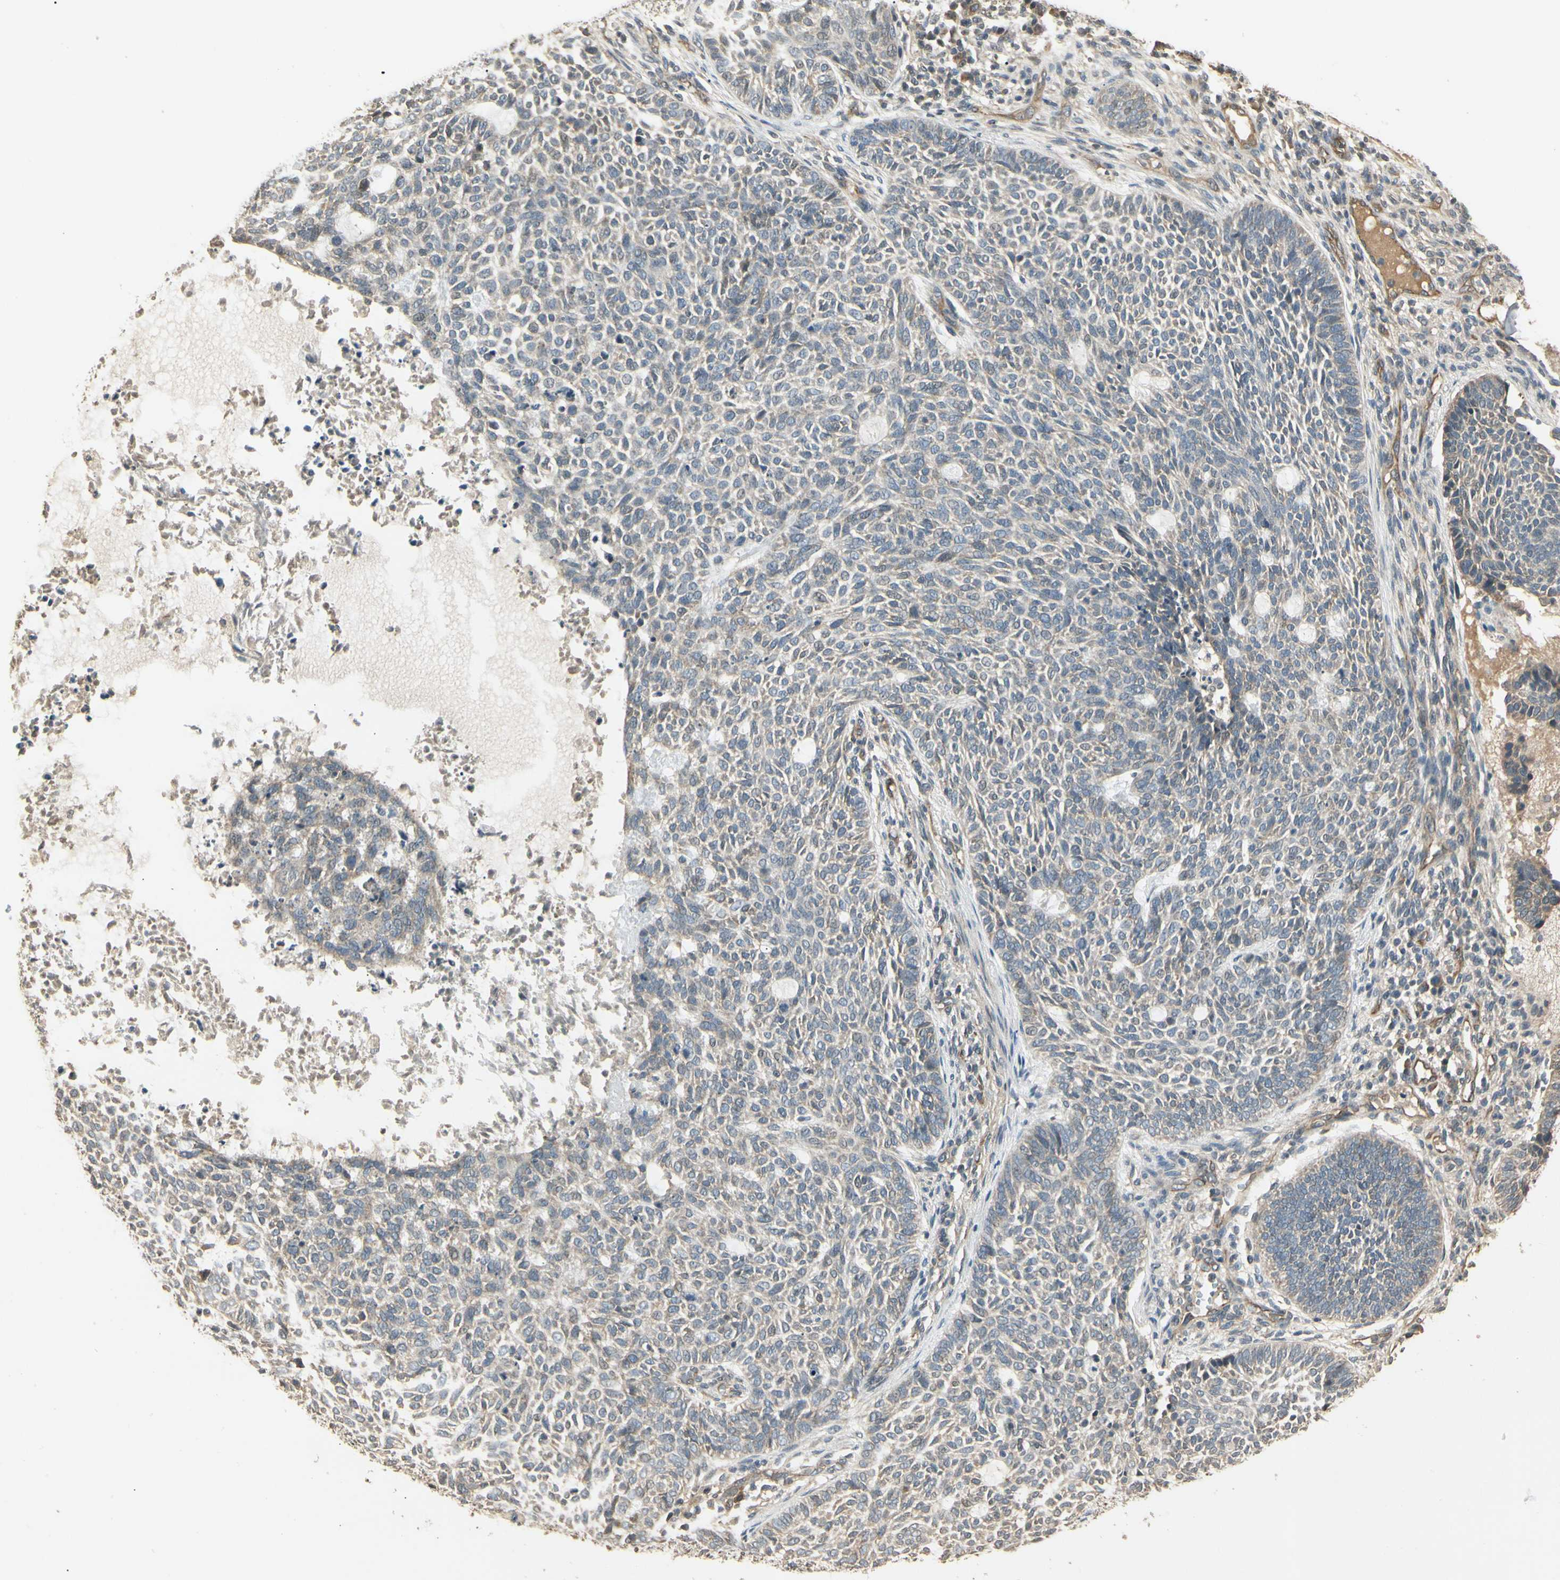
{"staining": {"intensity": "negative", "quantity": "none", "location": "none"}, "tissue": "skin cancer", "cell_type": "Tumor cells", "image_type": "cancer", "snomed": [{"axis": "morphology", "description": "Basal cell carcinoma"}, {"axis": "topography", "description": "Skin"}], "caption": "Immunohistochemistry of basal cell carcinoma (skin) exhibits no staining in tumor cells.", "gene": "RNF180", "patient": {"sex": "male", "age": 87}}